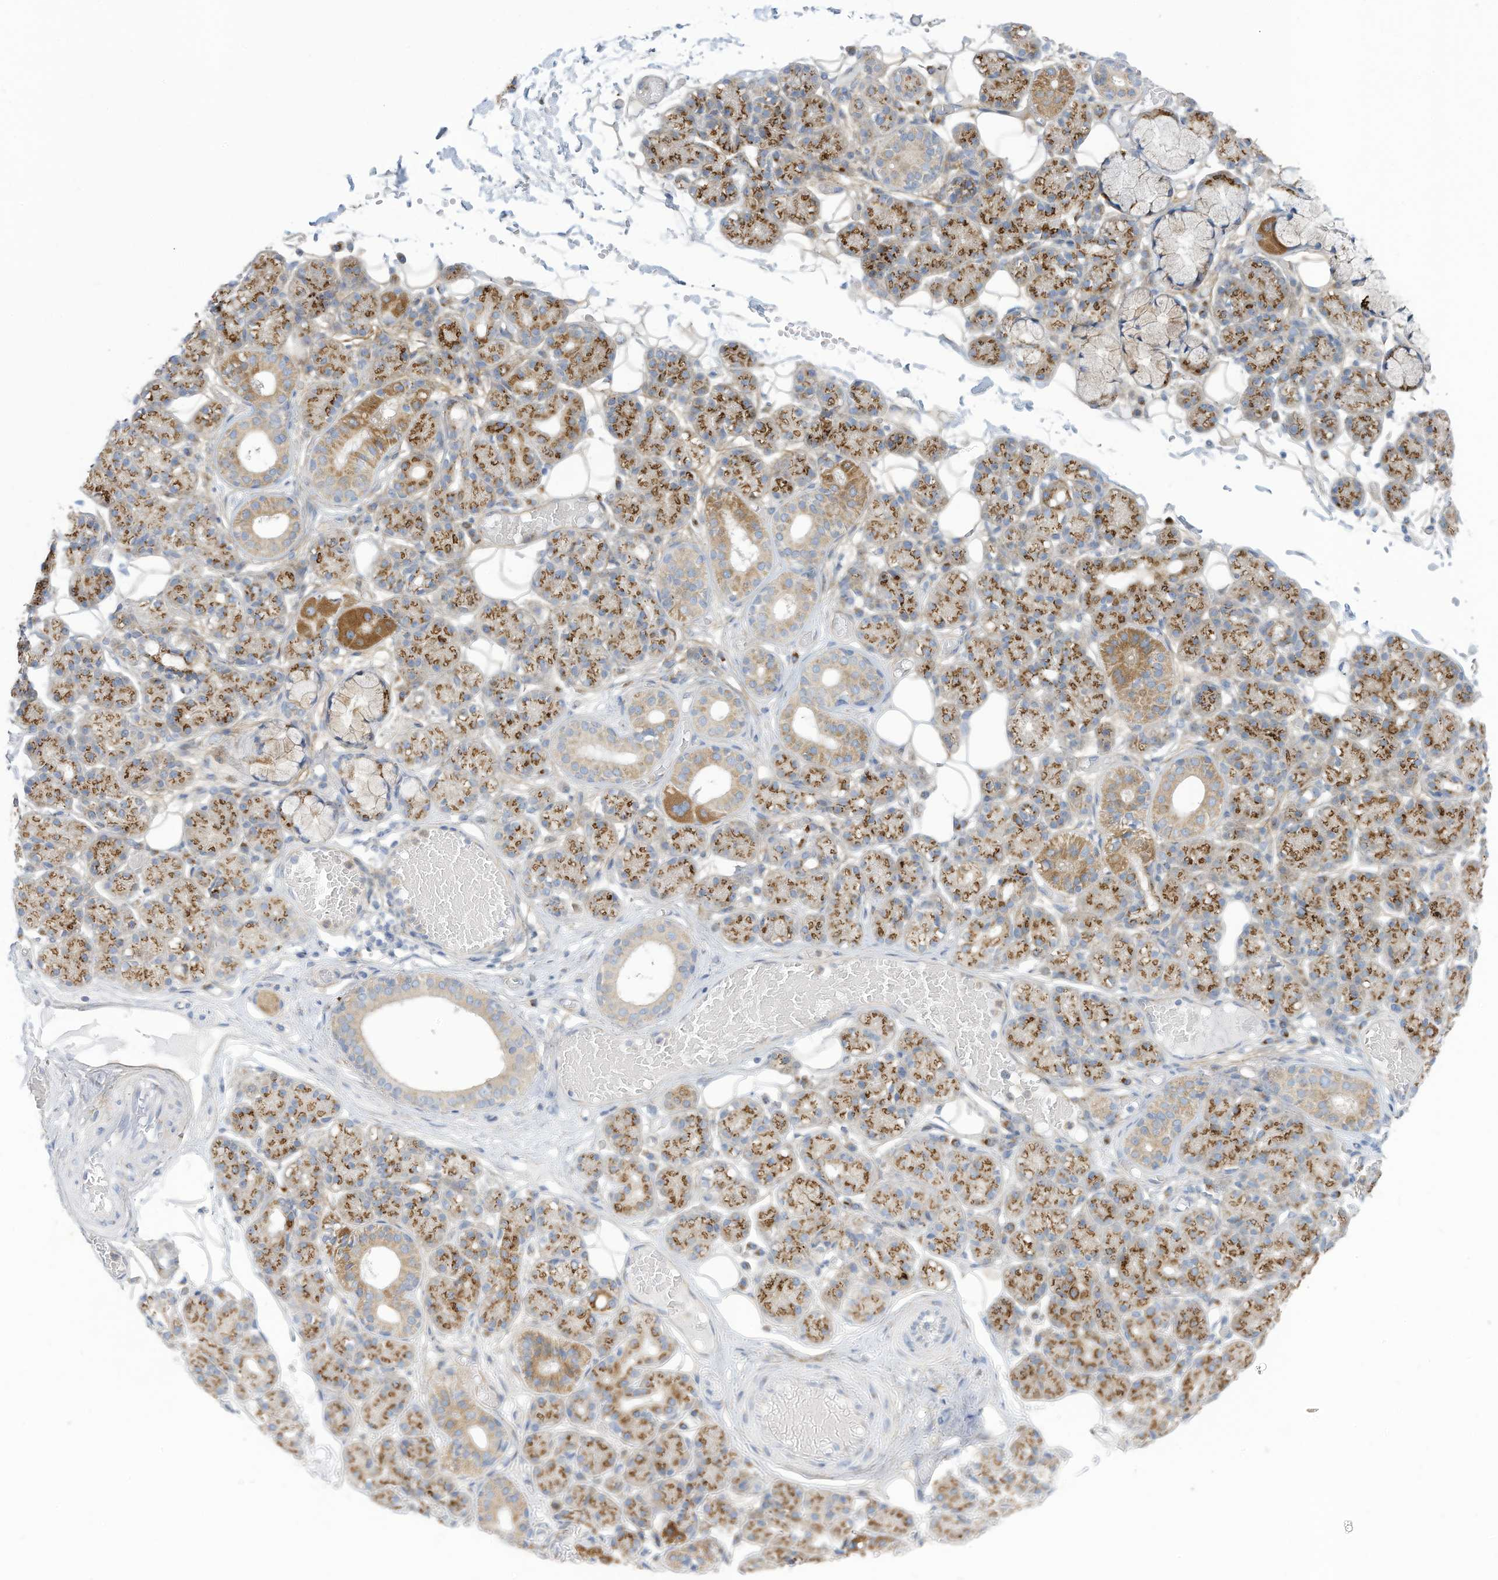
{"staining": {"intensity": "moderate", "quantity": ">75%", "location": "cytoplasmic/membranous"}, "tissue": "salivary gland", "cell_type": "Glandular cells", "image_type": "normal", "snomed": [{"axis": "morphology", "description": "Normal tissue, NOS"}, {"axis": "topography", "description": "Salivary gland"}], "caption": "Protein staining of unremarkable salivary gland exhibits moderate cytoplasmic/membranous staining in approximately >75% of glandular cells.", "gene": "TRMT2B", "patient": {"sex": "male", "age": 63}}